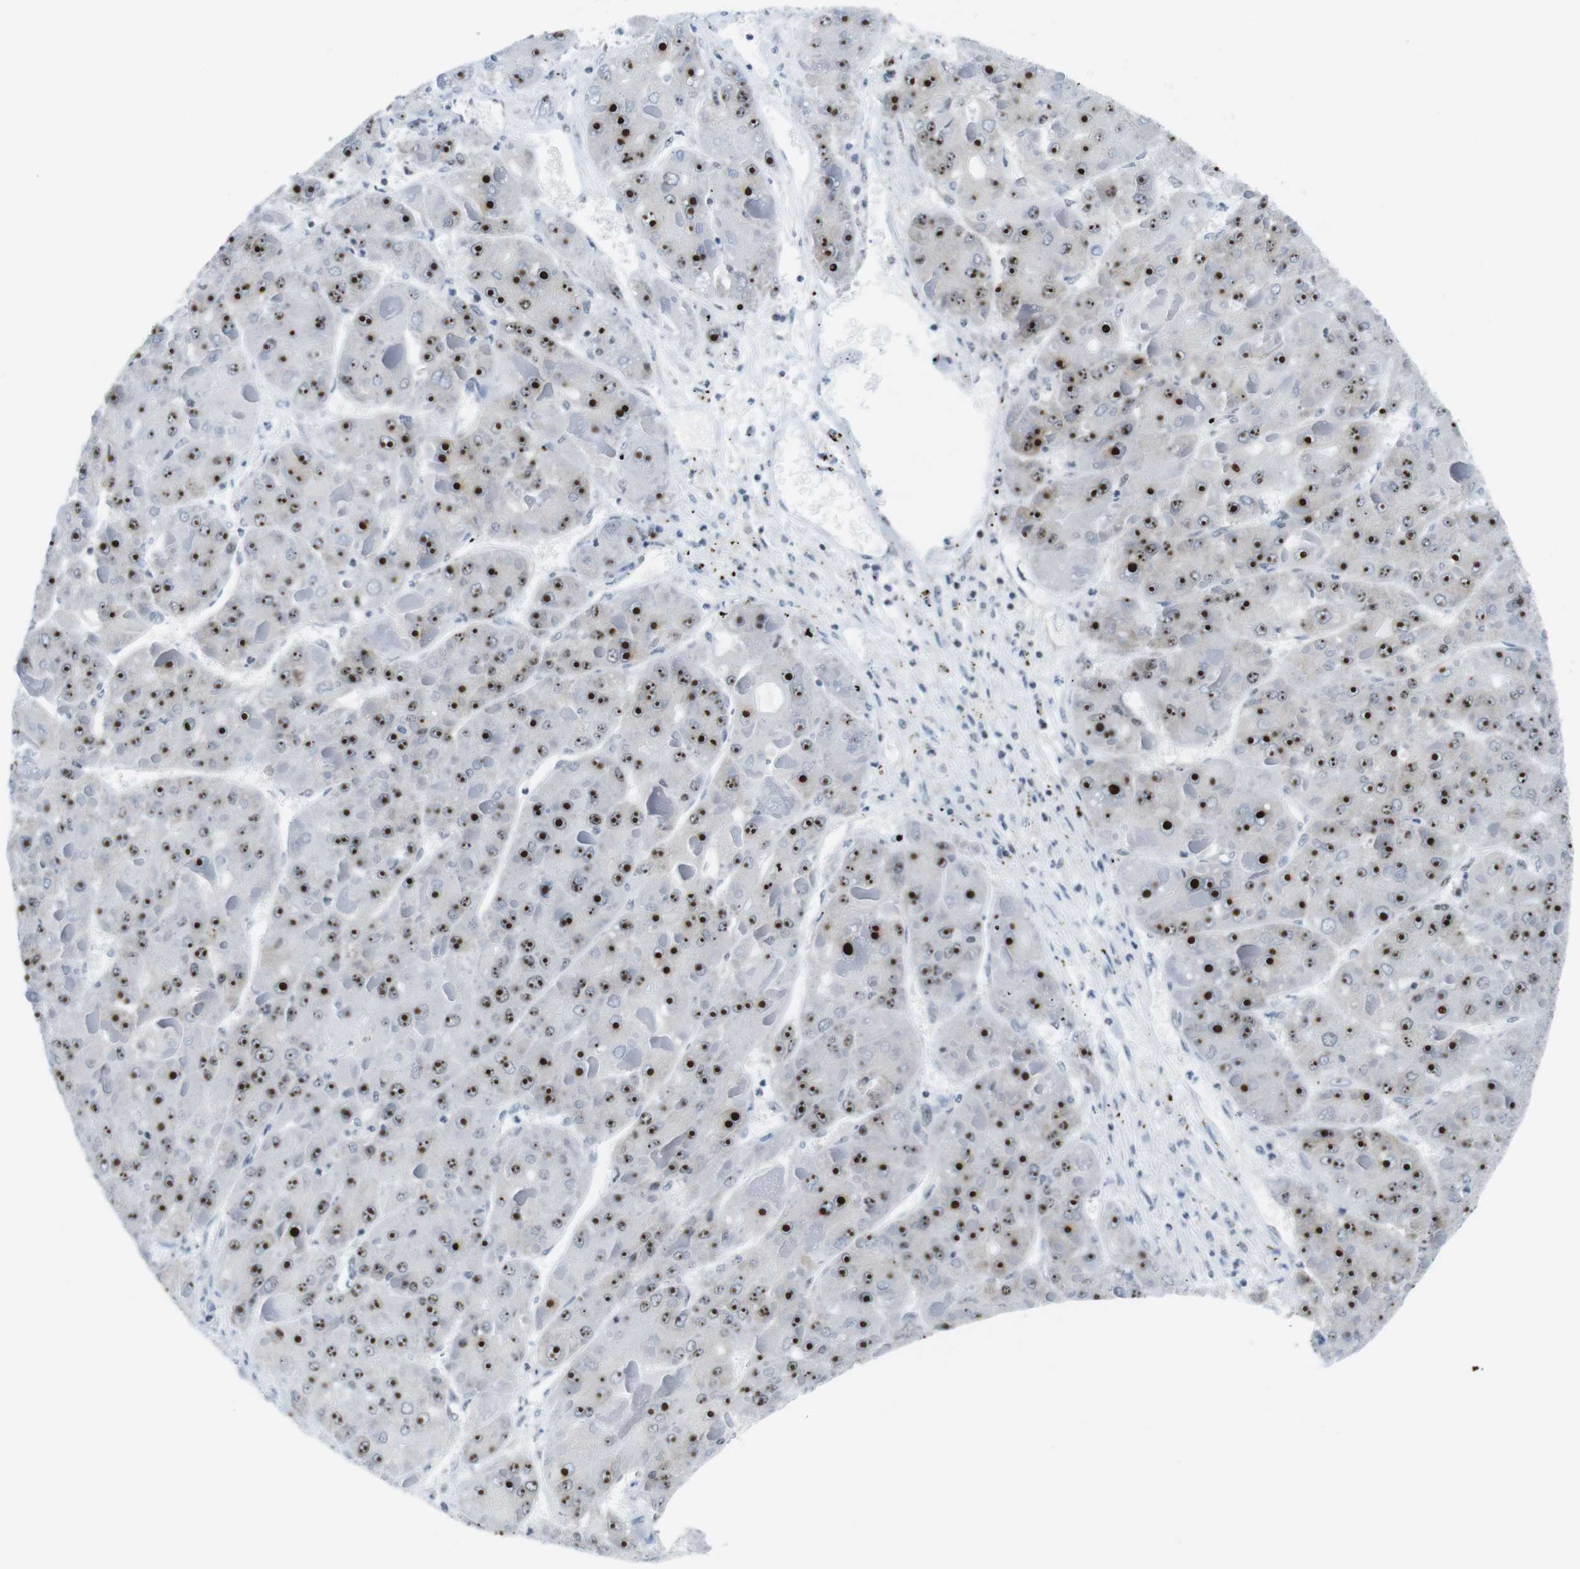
{"staining": {"intensity": "strong", "quantity": ">75%", "location": "nuclear"}, "tissue": "liver cancer", "cell_type": "Tumor cells", "image_type": "cancer", "snomed": [{"axis": "morphology", "description": "Carcinoma, Hepatocellular, NOS"}, {"axis": "topography", "description": "Liver"}], "caption": "Immunohistochemical staining of human liver cancer shows high levels of strong nuclear positivity in approximately >75% of tumor cells.", "gene": "NIFK", "patient": {"sex": "female", "age": 73}}